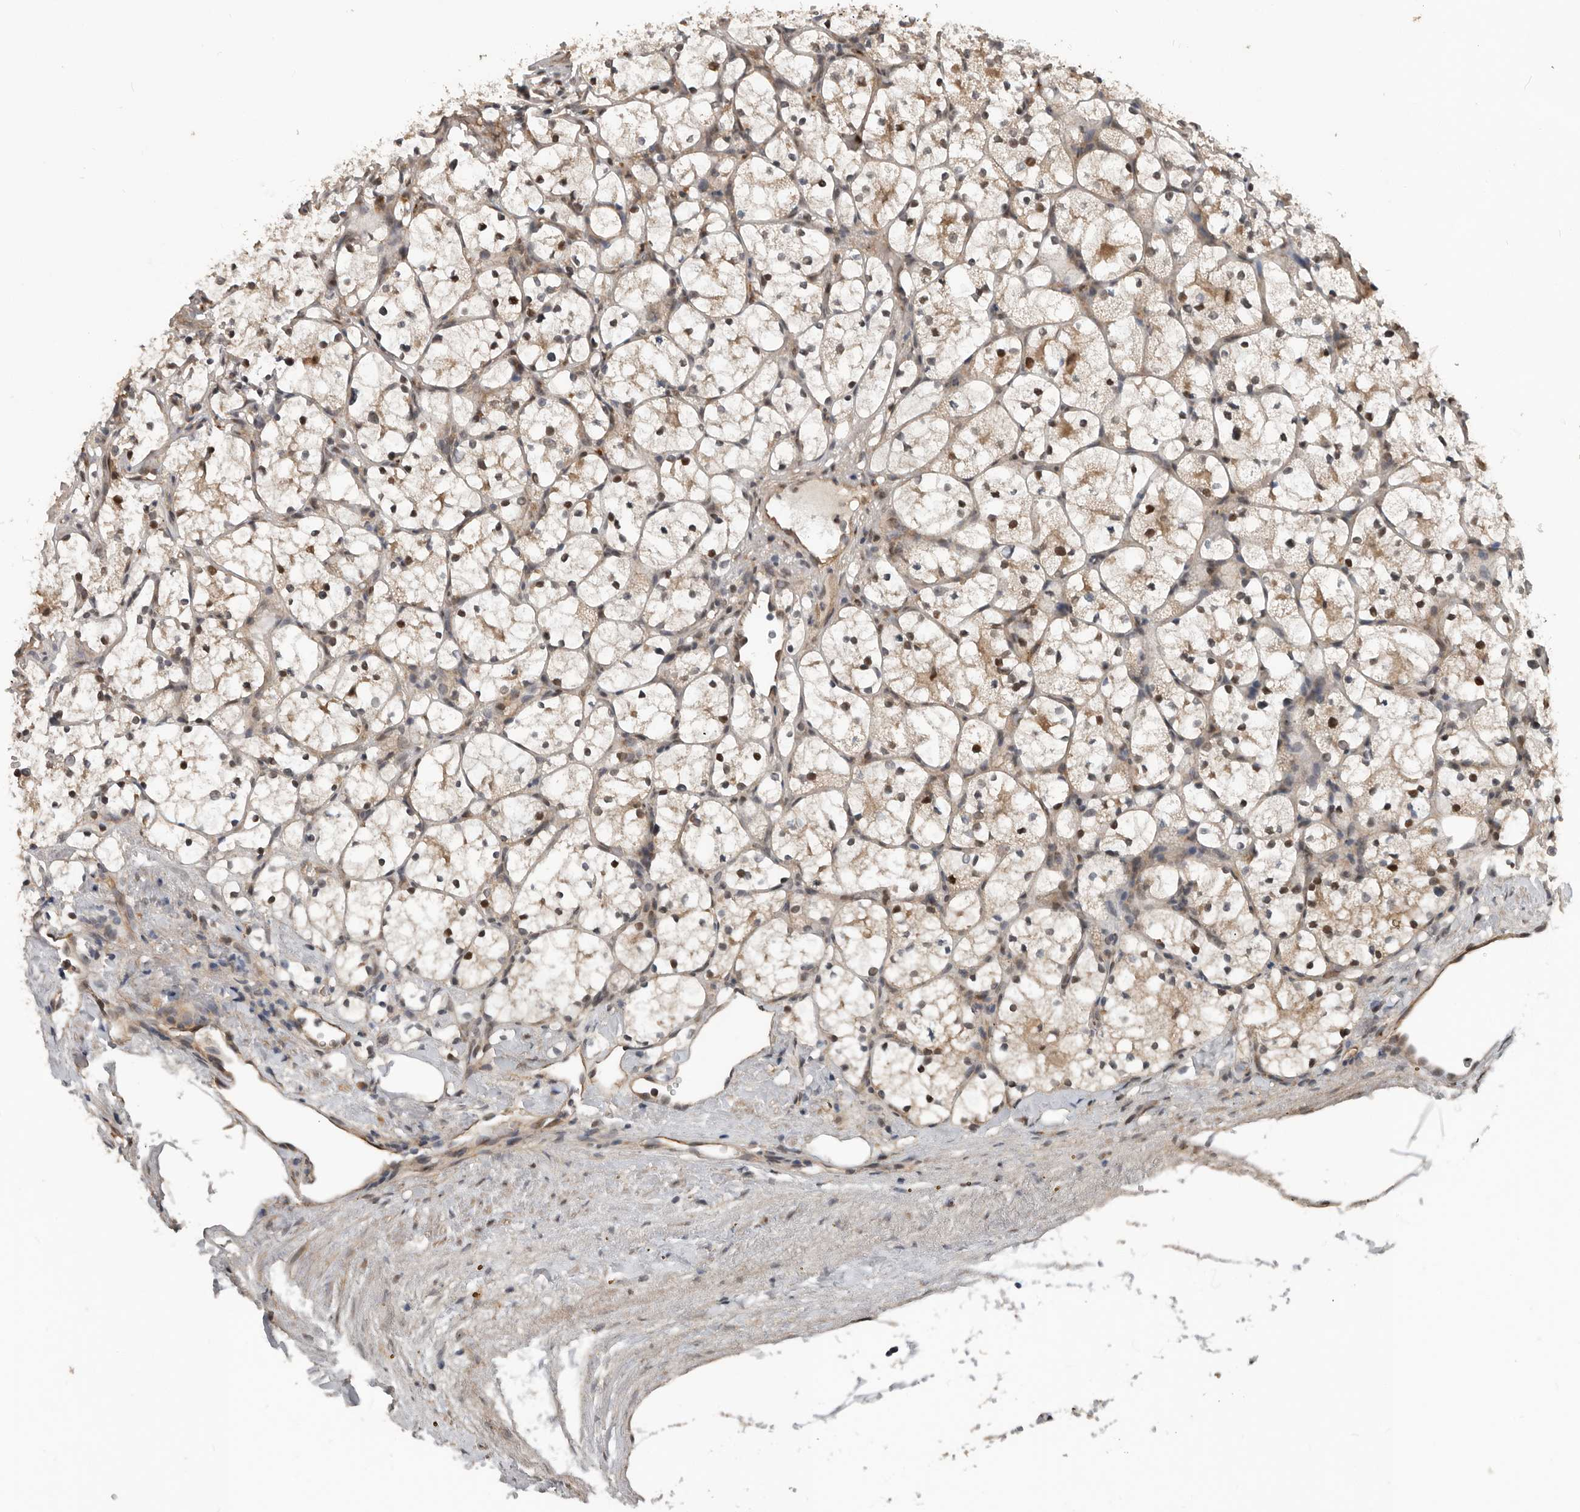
{"staining": {"intensity": "moderate", "quantity": "25%-75%", "location": "cytoplasmic/membranous,nuclear"}, "tissue": "renal cancer", "cell_type": "Tumor cells", "image_type": "cancer", "snomed": [{"axis": "morphology", "description": "Adenocarcinoma, NOS"}, {"axis": "topography", "description": "Kidney"}], "caption": "A histopathology image of adenocarcinoma (renal) stained for a protein demonstrates moderate cytoplasmic/membranous and nuclear brown staining in tumor cells.", "gene": "YOD1", "patient": {"sex": "female", "age": 69}}